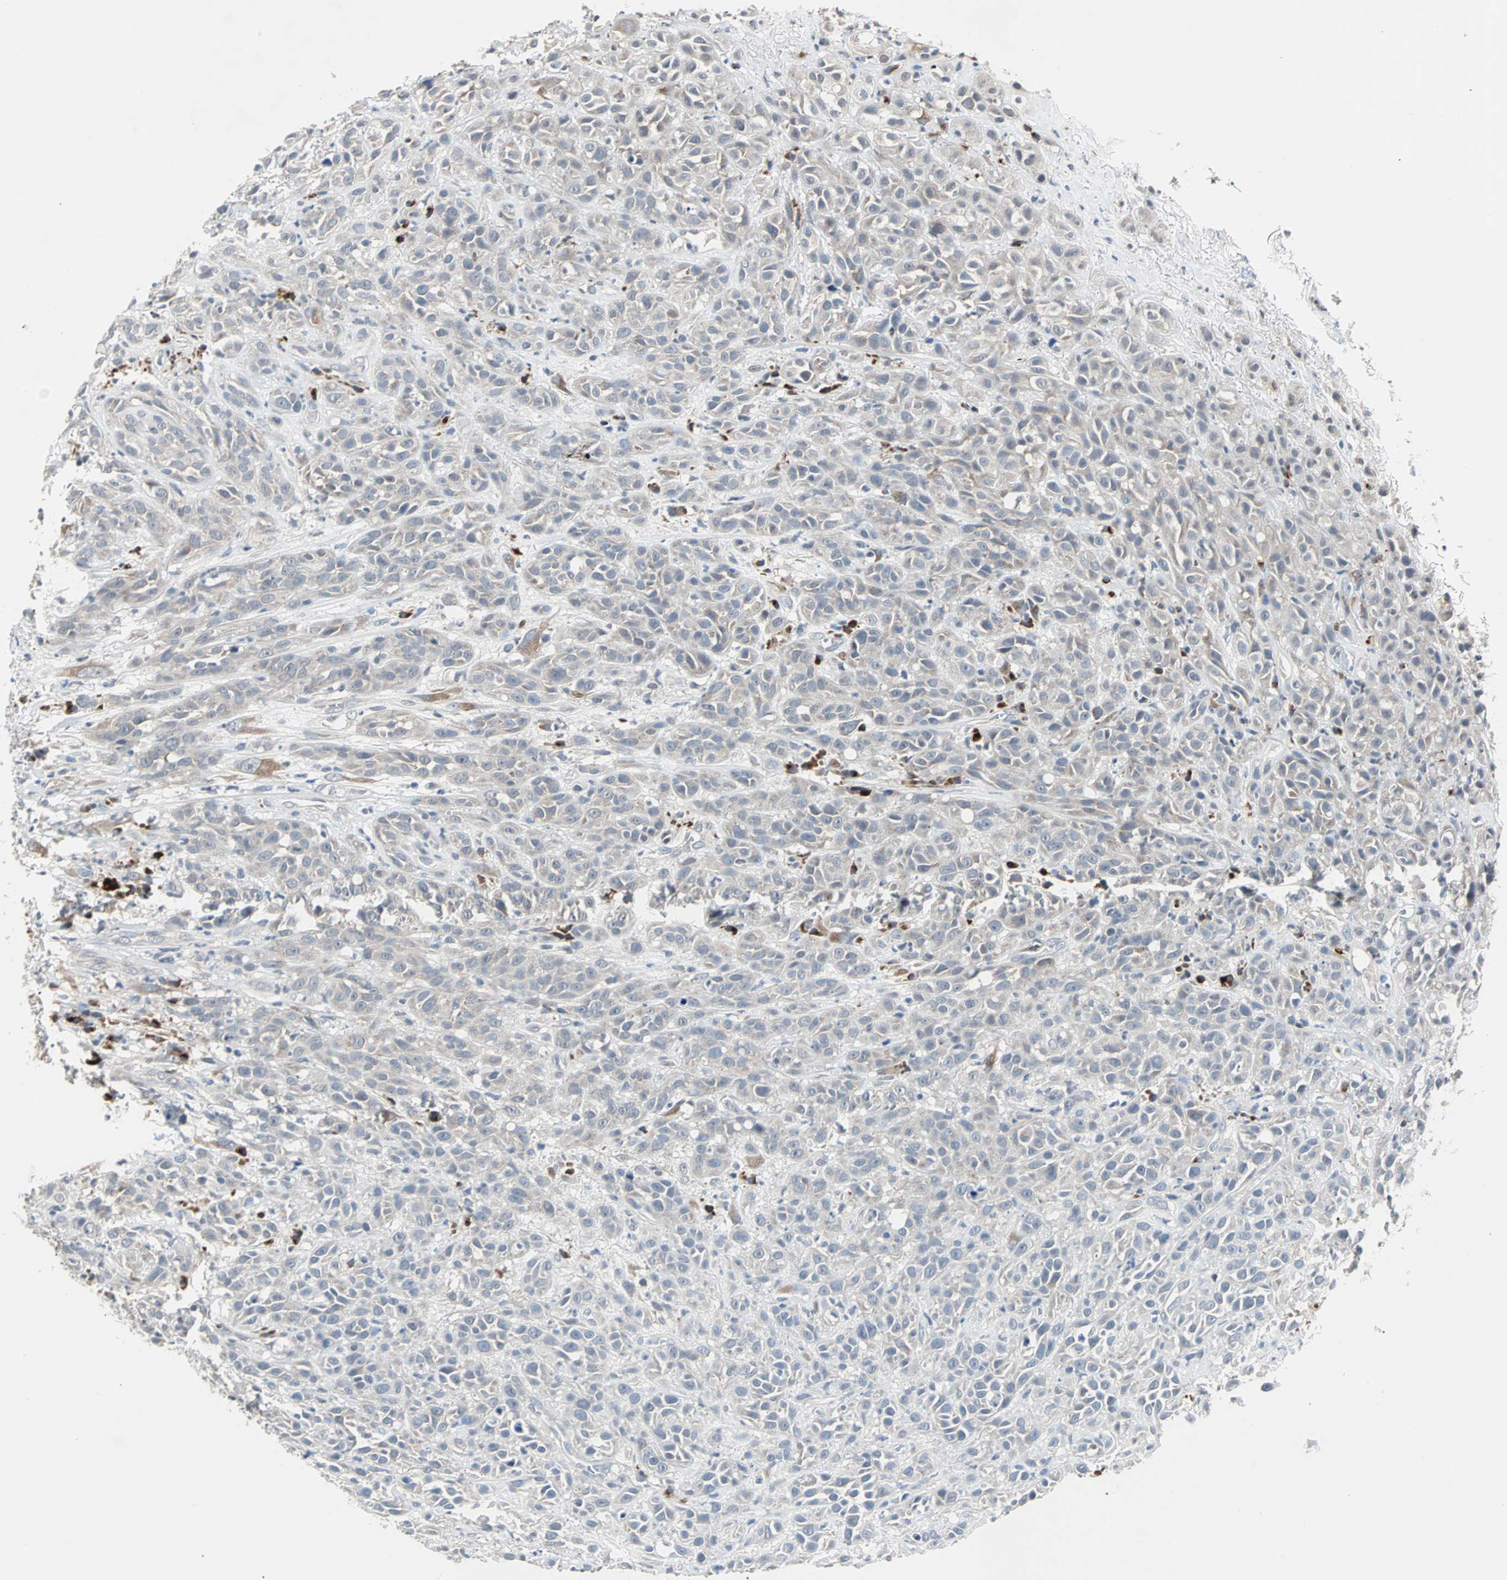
{"staining": {"intensity": "negative", "quantity": "none", "location": "none"}, "tissue": "head and neck cancer", "cell_type": "Tumor cells", "image_type": "cancer", "snomed": [{"axis": "morphology", "description": "Squamous cell carcinoma, NOS"}, {"axis": "topography", "description": "Head-Neck"}], "caption": "The photomicrograph shows no staining of tumor cells in head and neck cancer.", "gene": "SOX30", "patient": {"sex": "male", "age": 62}}